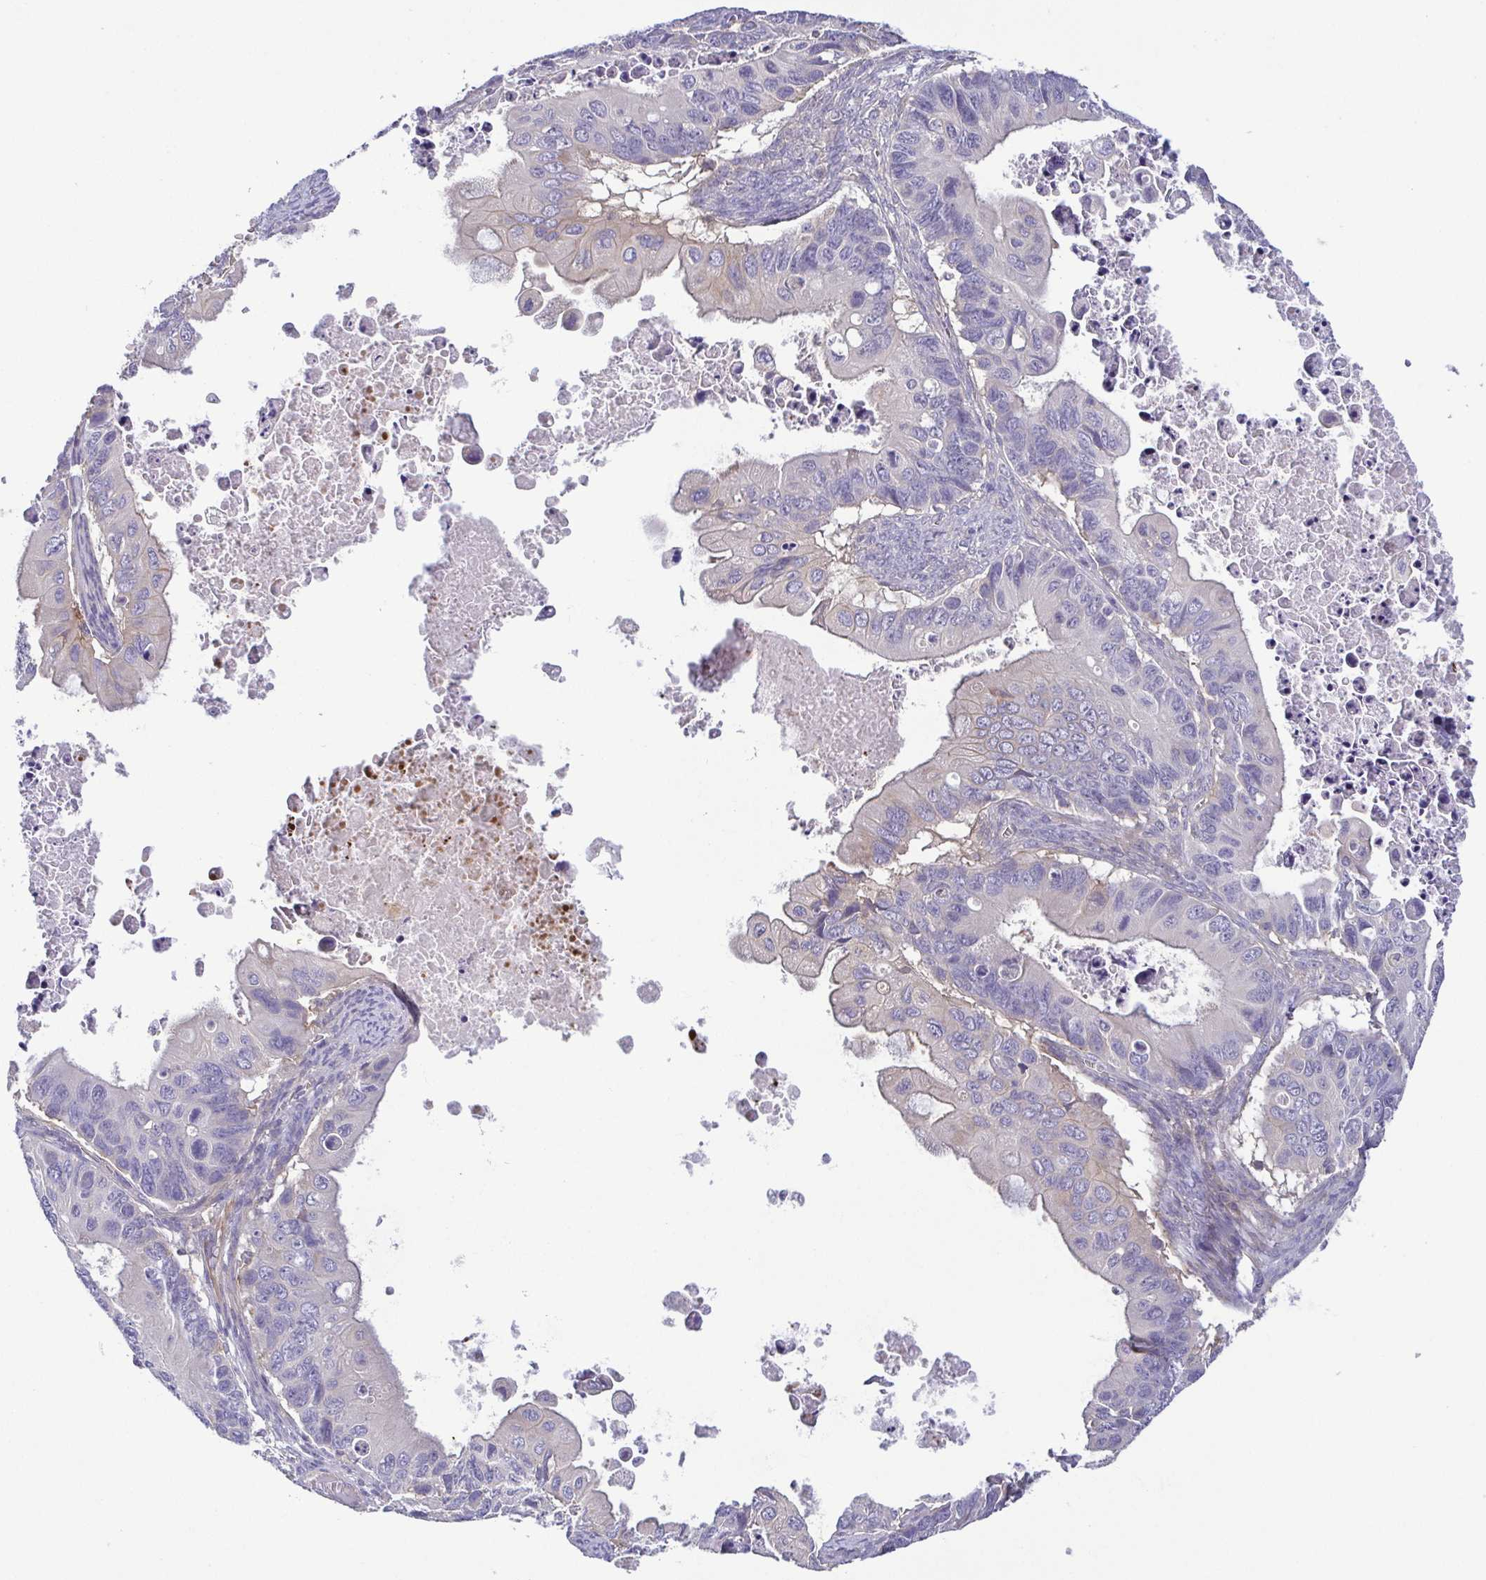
{"staining": {"intensity": "negative", "quantity": "none", "location": "none"}, "tissue": "ovarian cancer", "cell_type": "Tumor cells", "image_type": "cancer", "snomed": [{"axis": "morphology", "description": "Cystadenocarcinoma, mucinous, NOS"}, {"axis": "topography", "description": "Ovary"}], "caption": "Micrograph shows no protein expression in tumor cells of ovarian cancer (mucinous cystadenocarcinoma) tissue.", "gene": "LMF2", "patient": {"sex": "female", "age": 64}}